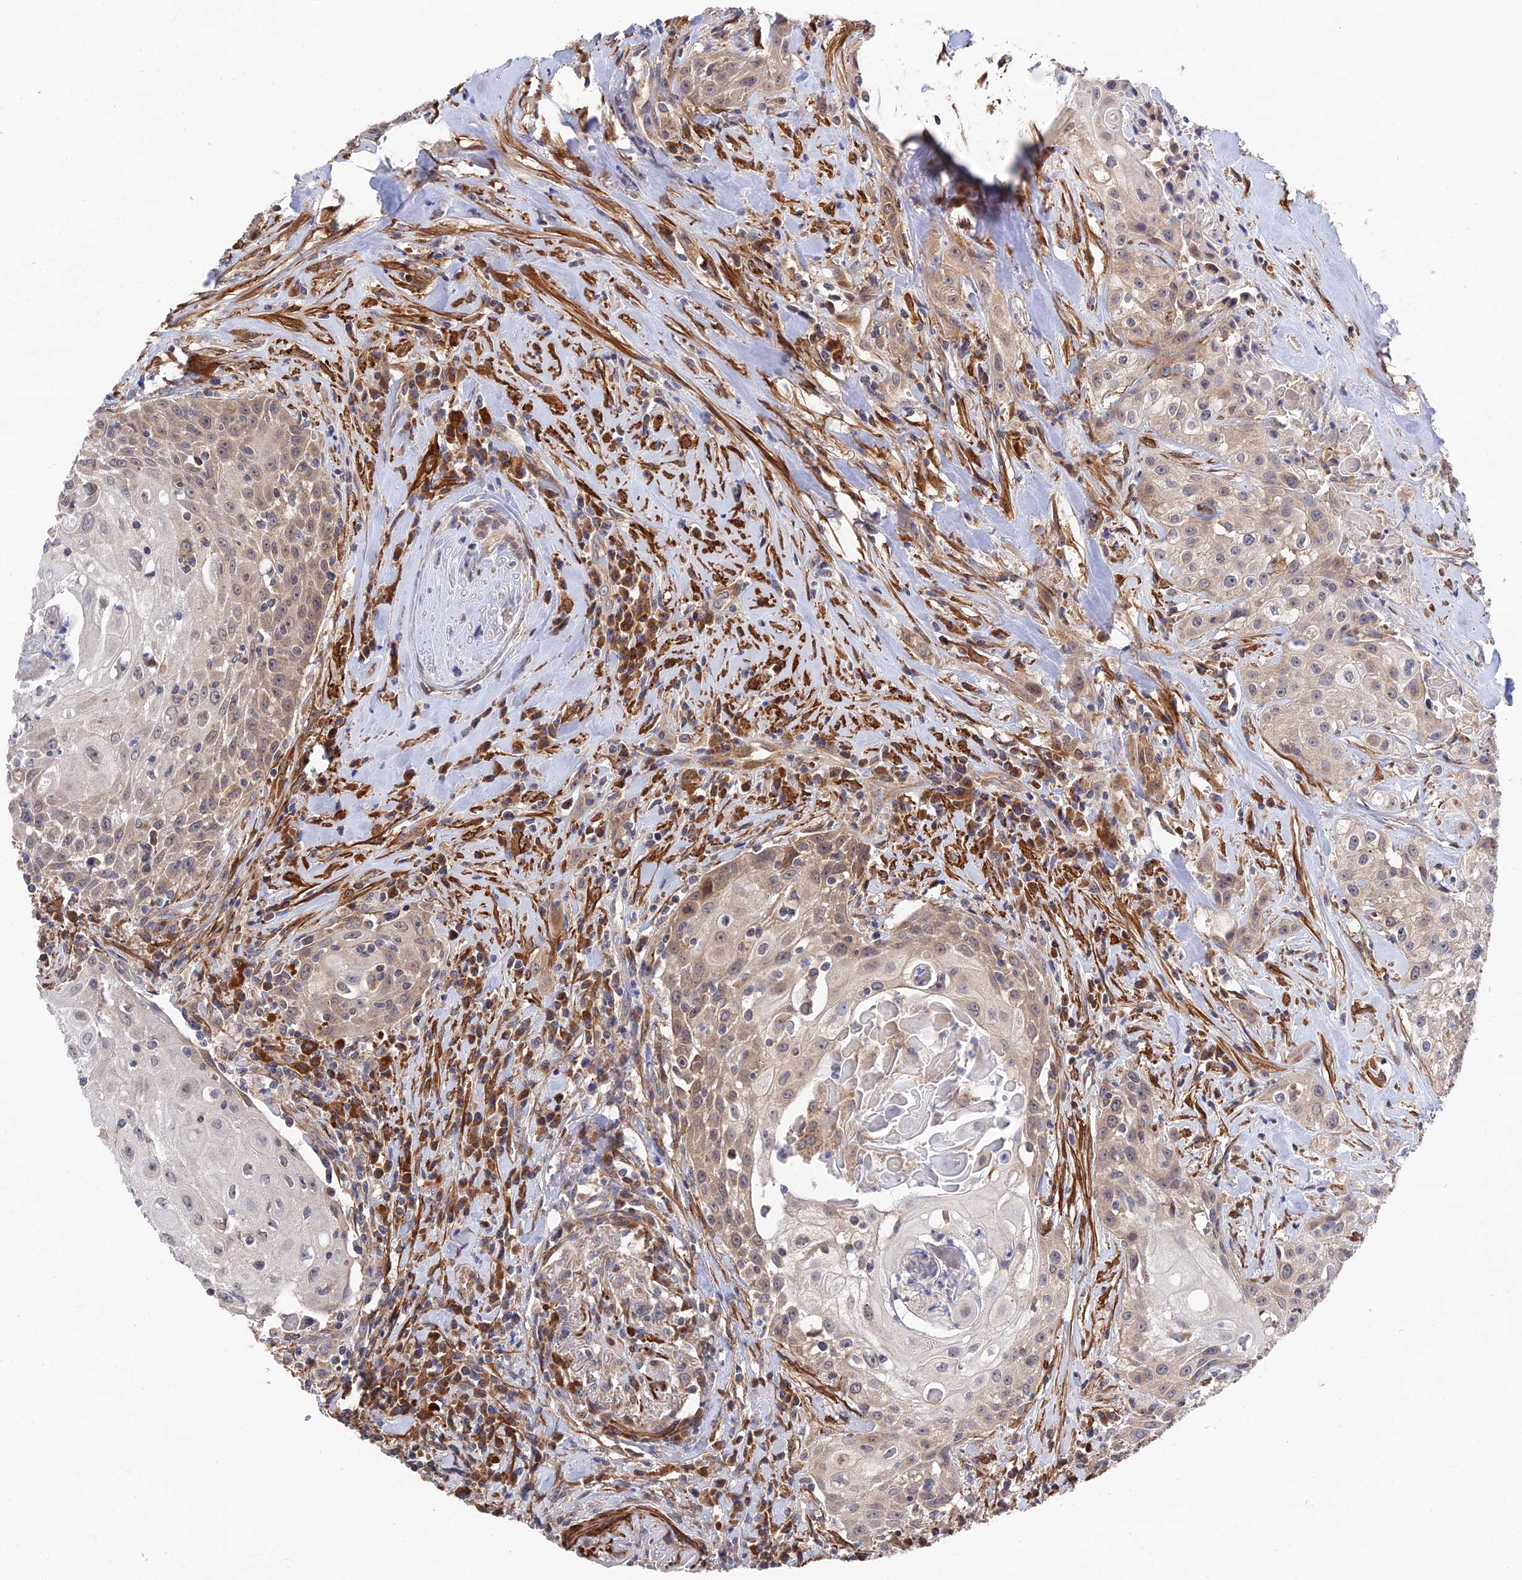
{"staining": {"intensity": "weak", "quantity": "25%-75%", "location": "cytoplasmic/membranous"}, "tissue": "head and neck cancer", "cell_type": "Tumor cells", "image_type": "cancer", "snomed": [{"axis": "morphology", "description": "Squamous cell carcinoma, NOS"}, {"axis": "topography", "description": "Oral tissue"}, {"axis": "topography", "description": "Head-Neck"}], "caption": "Immunohistochemical staining of squamous cell carcinoma (head and neck) demonstrates low levels of weak cytoplasmic/membranous protein positivity in approximately 25%-75% of tumor cells.", "gene": "ZNF320", "patient": {"sex": "female", "age": 82}}